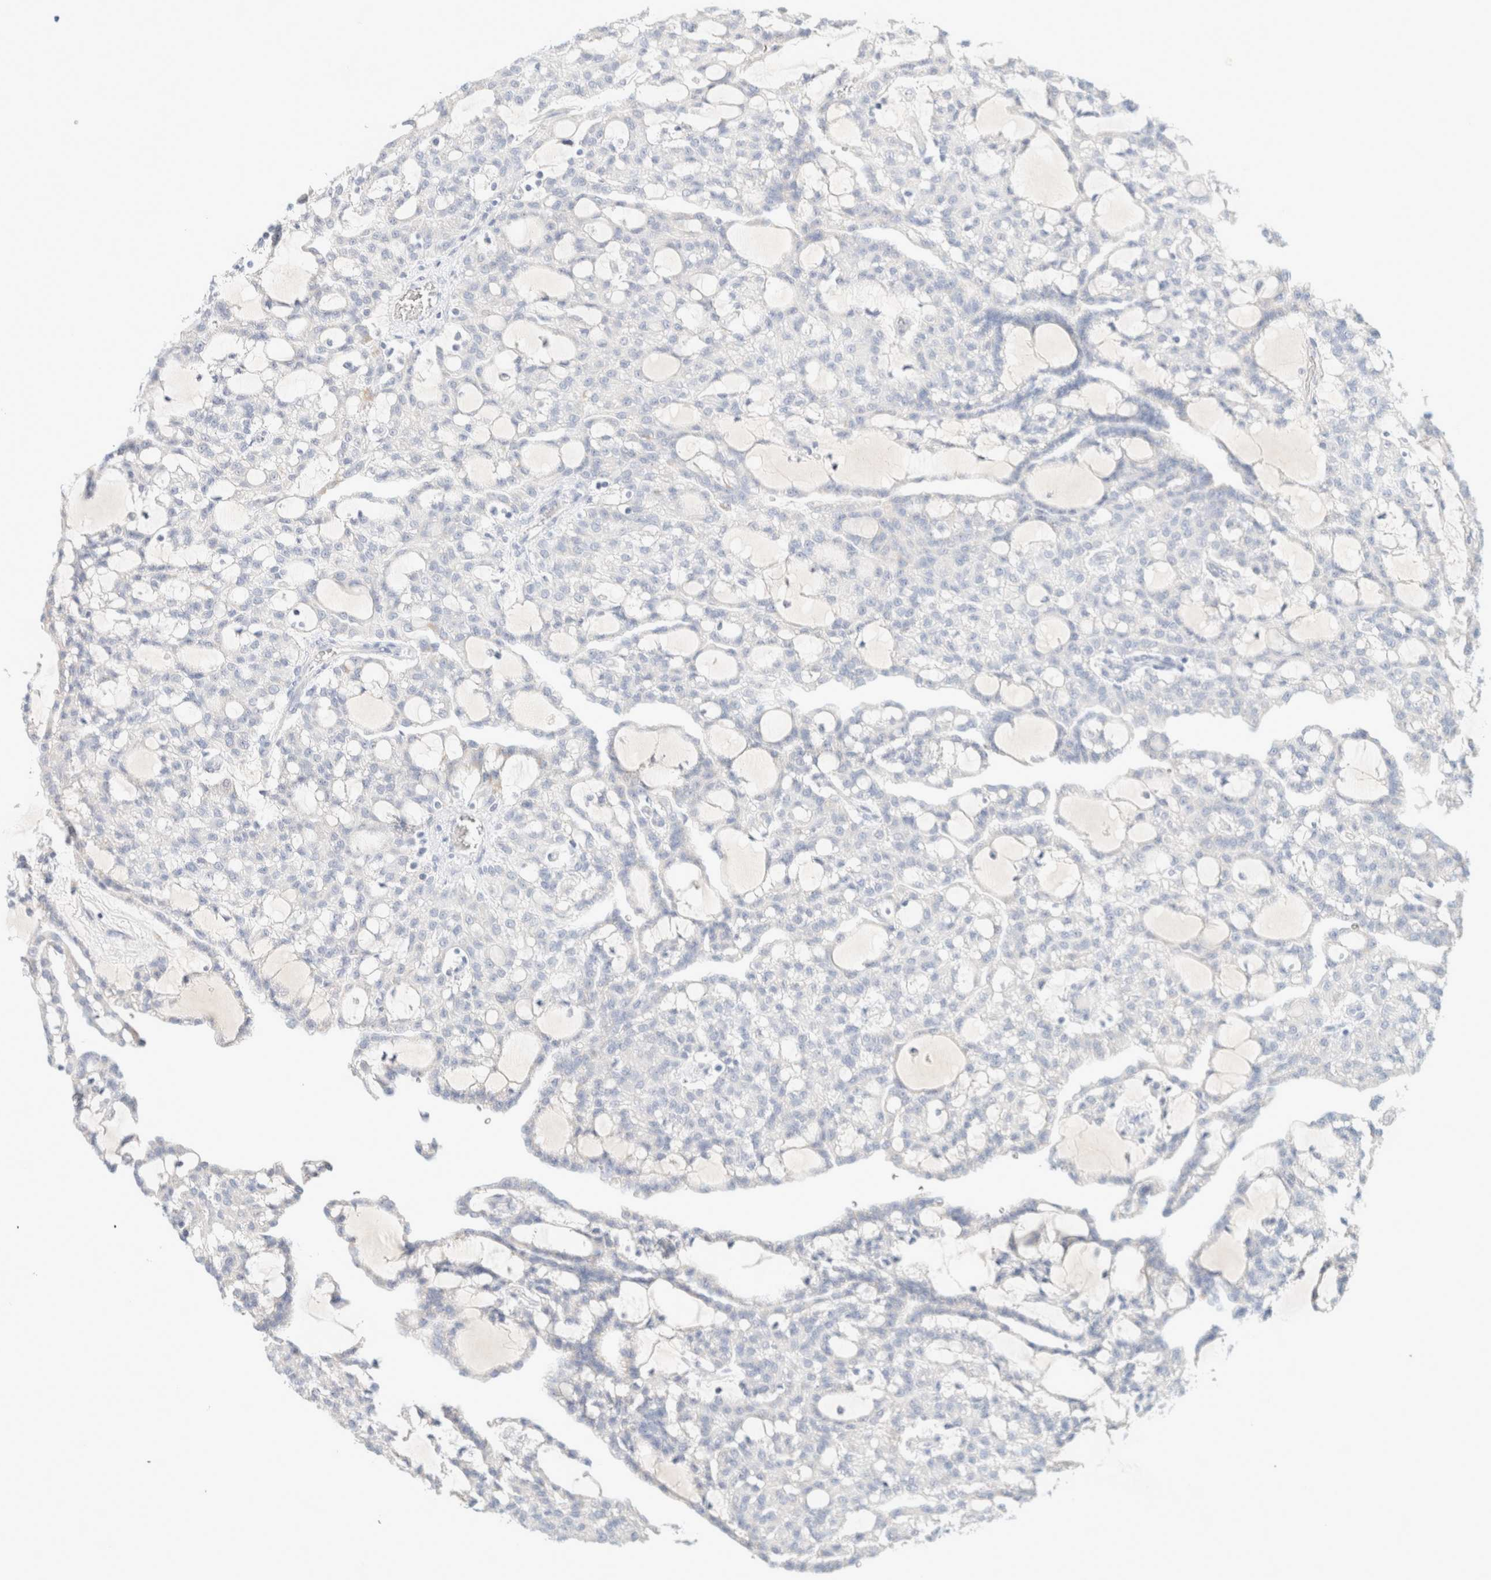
{"staining": {"intensity": "negative", "quantity": "none", "location": "none"}, "tissue": "renal cancer", "cell_type": "Tumor cells", "image_type": "cancer", "snomed": [{"axis": "morphology", "description": "Adenocarcinoma, NOS"}, {"axis": "topography", "description": "Kidney"}], "caption": "High magnification brightfield microscopy of renal cancer stained with DAB (brown) and counterstained with hematoxylin (blue): tumor cells show no significant positivity. (DAB IHC, high magnification).", "gene": "HEXD", "patient": {"sex": "male", "age": 63}}